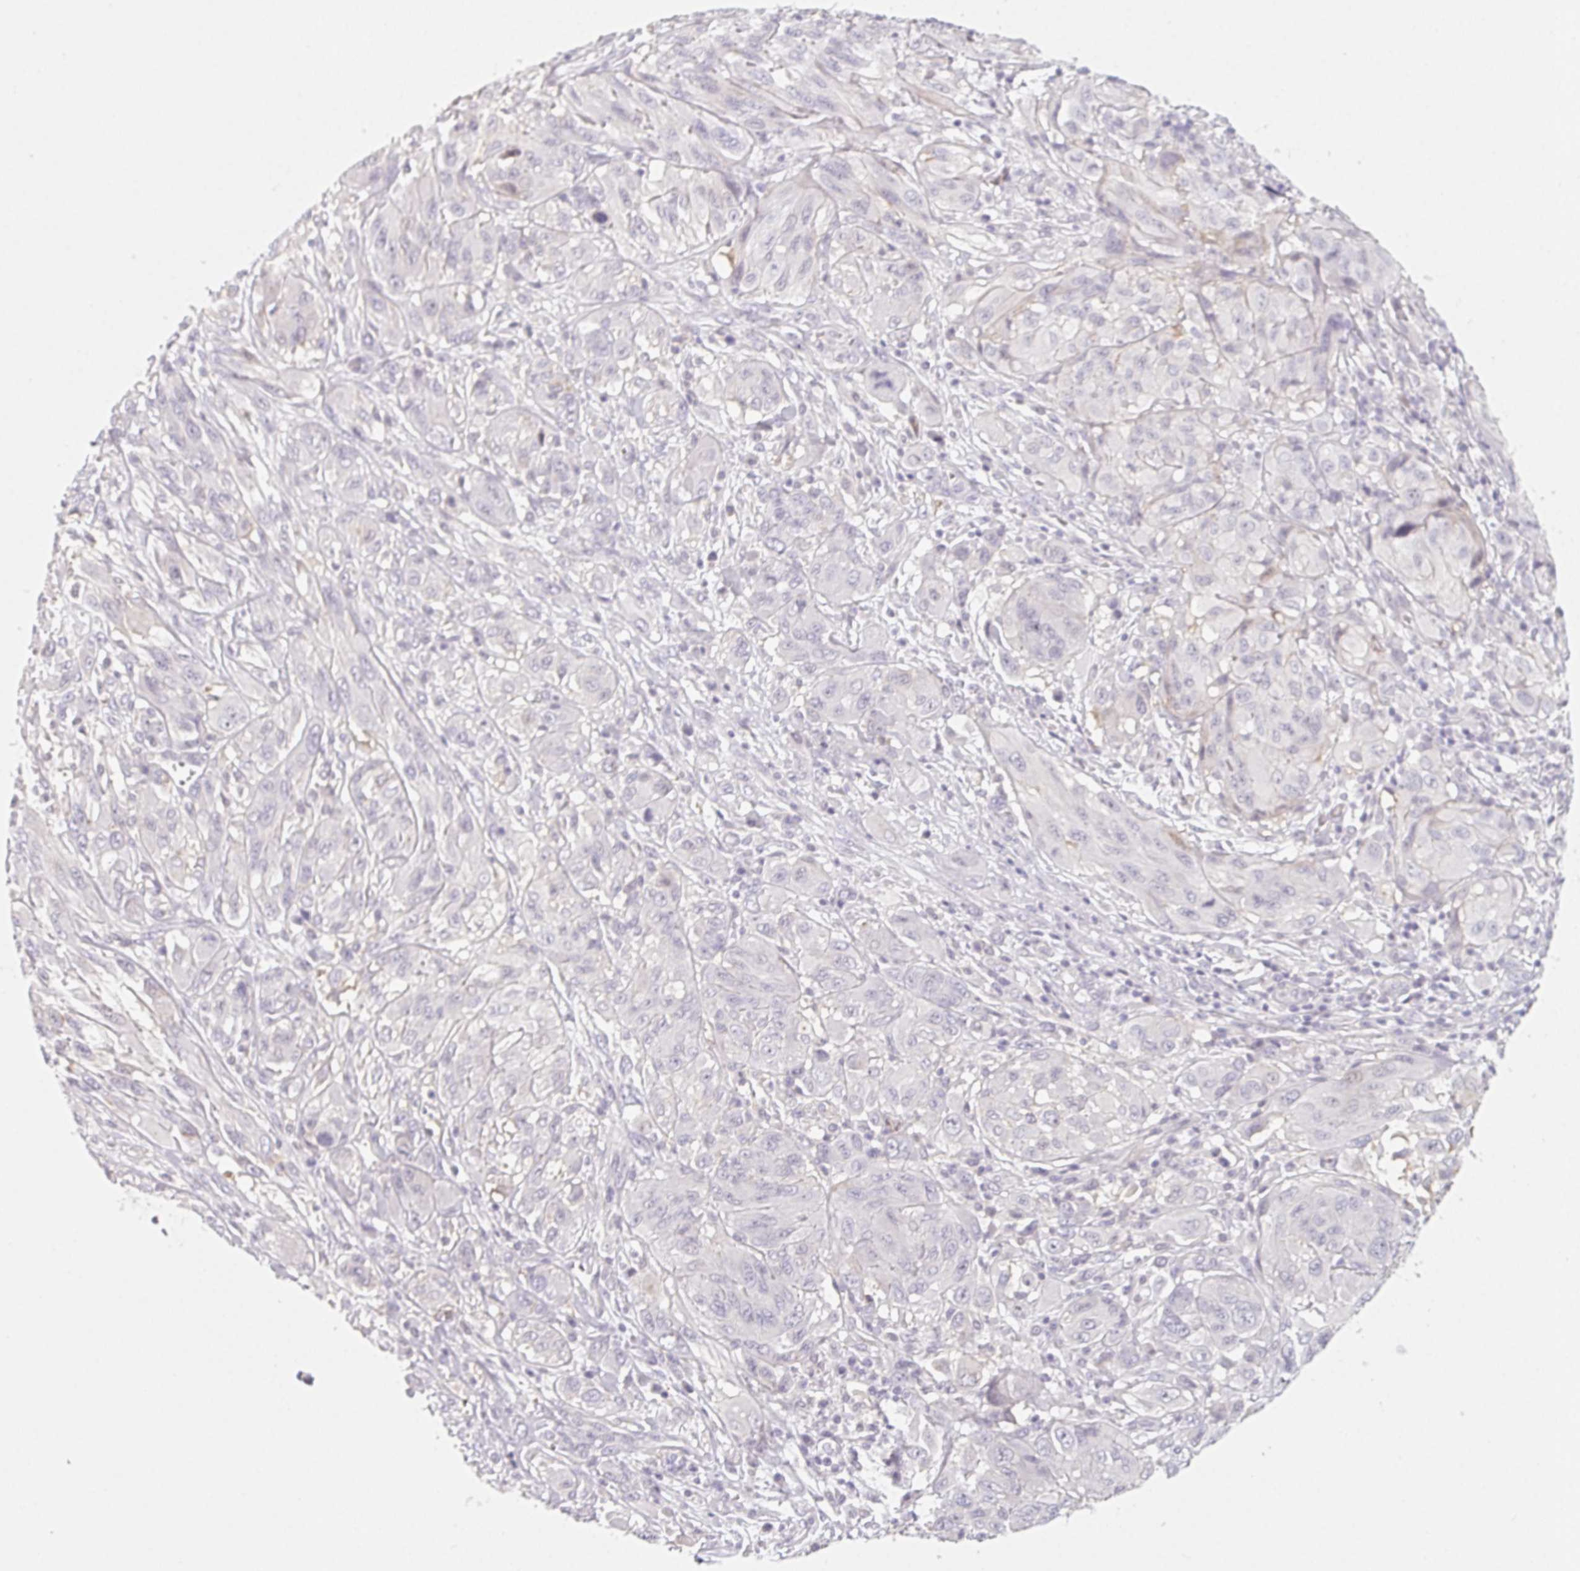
{"staining": {"intensity": "negative", "quantity": "none", "location": "none"}, "tissue": "melanoma", "cell_type": "Tumor cells", "image_type": "cancer", "snomed": [{"axis": "morphology", "description": "Malignant melanoma, NOS"}, {"axis": "topography", "description": "Skin"}], "caption": "DAB immunohistochemical staining of human malignant melanoma reveals no significant positivity in tumor cells.", "gene": "LRRC23", "patient": {"sex": "female", "age": 91}}